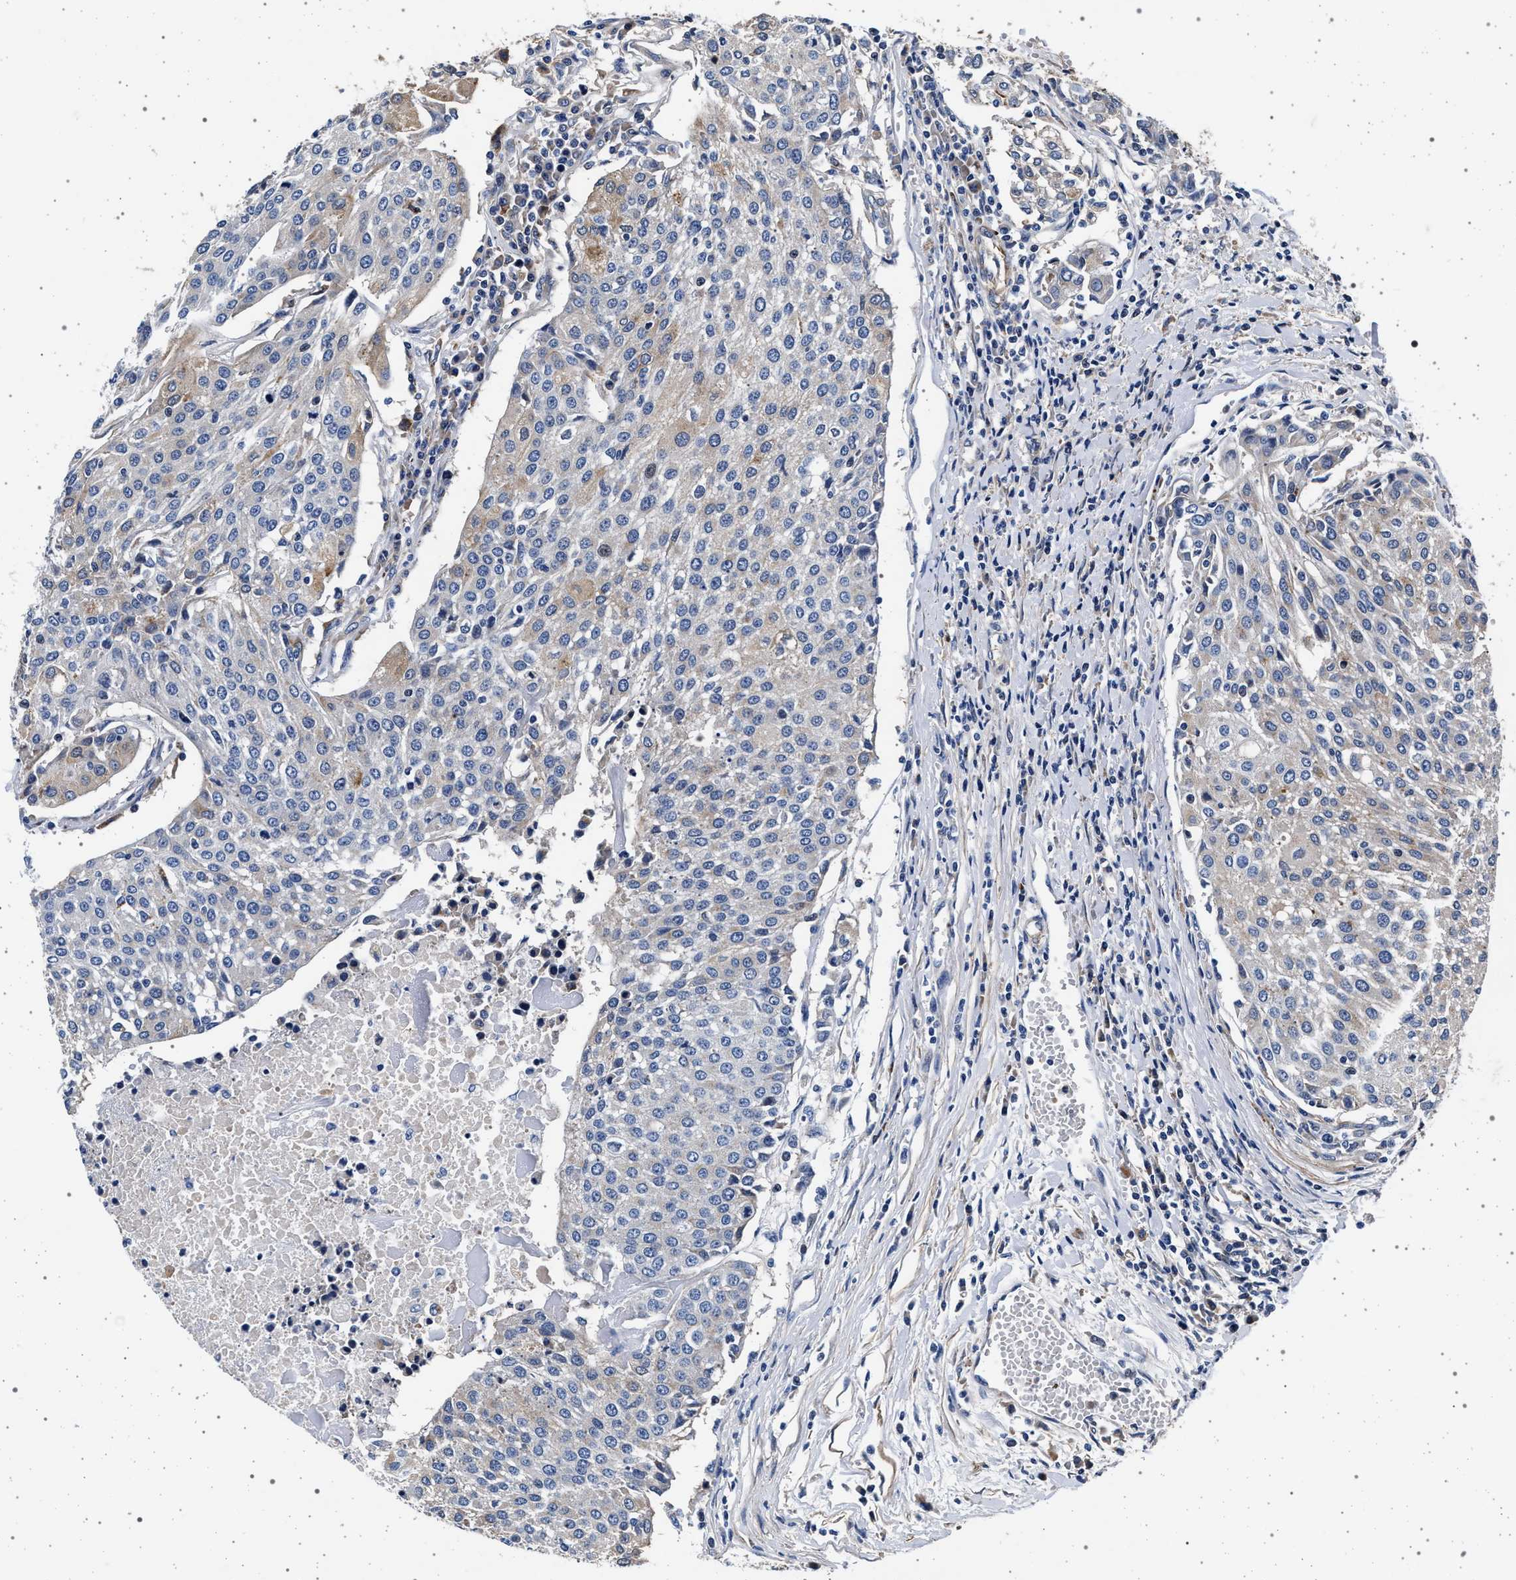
{"staining": {"intensity": "weak", "quantity": "<25%", "location": "cytoplasmic/membranous"}, "tissue": "urothelial cancer", "cell_type": "Tumor cells", "image_type": "cancer", "snomed": [{"axis": "morphology", "description": "Urothelial carcinoma, High grade"}, {"axis": "topography", "description": "Urinary bladder"}], "caption": "DAB (3,3'-diaminobenzidine) immunohistochemical staining of urothelial cancer demonstrates no significant staining in tumor cells. Brightfield microscopy of immunohistochemistry (IHC) stained with DAB (brown) and hematoxylin (blue), captured at high magnification.", "gene": "KCNK6", "patient": {"sex": "female", "age": 85}}